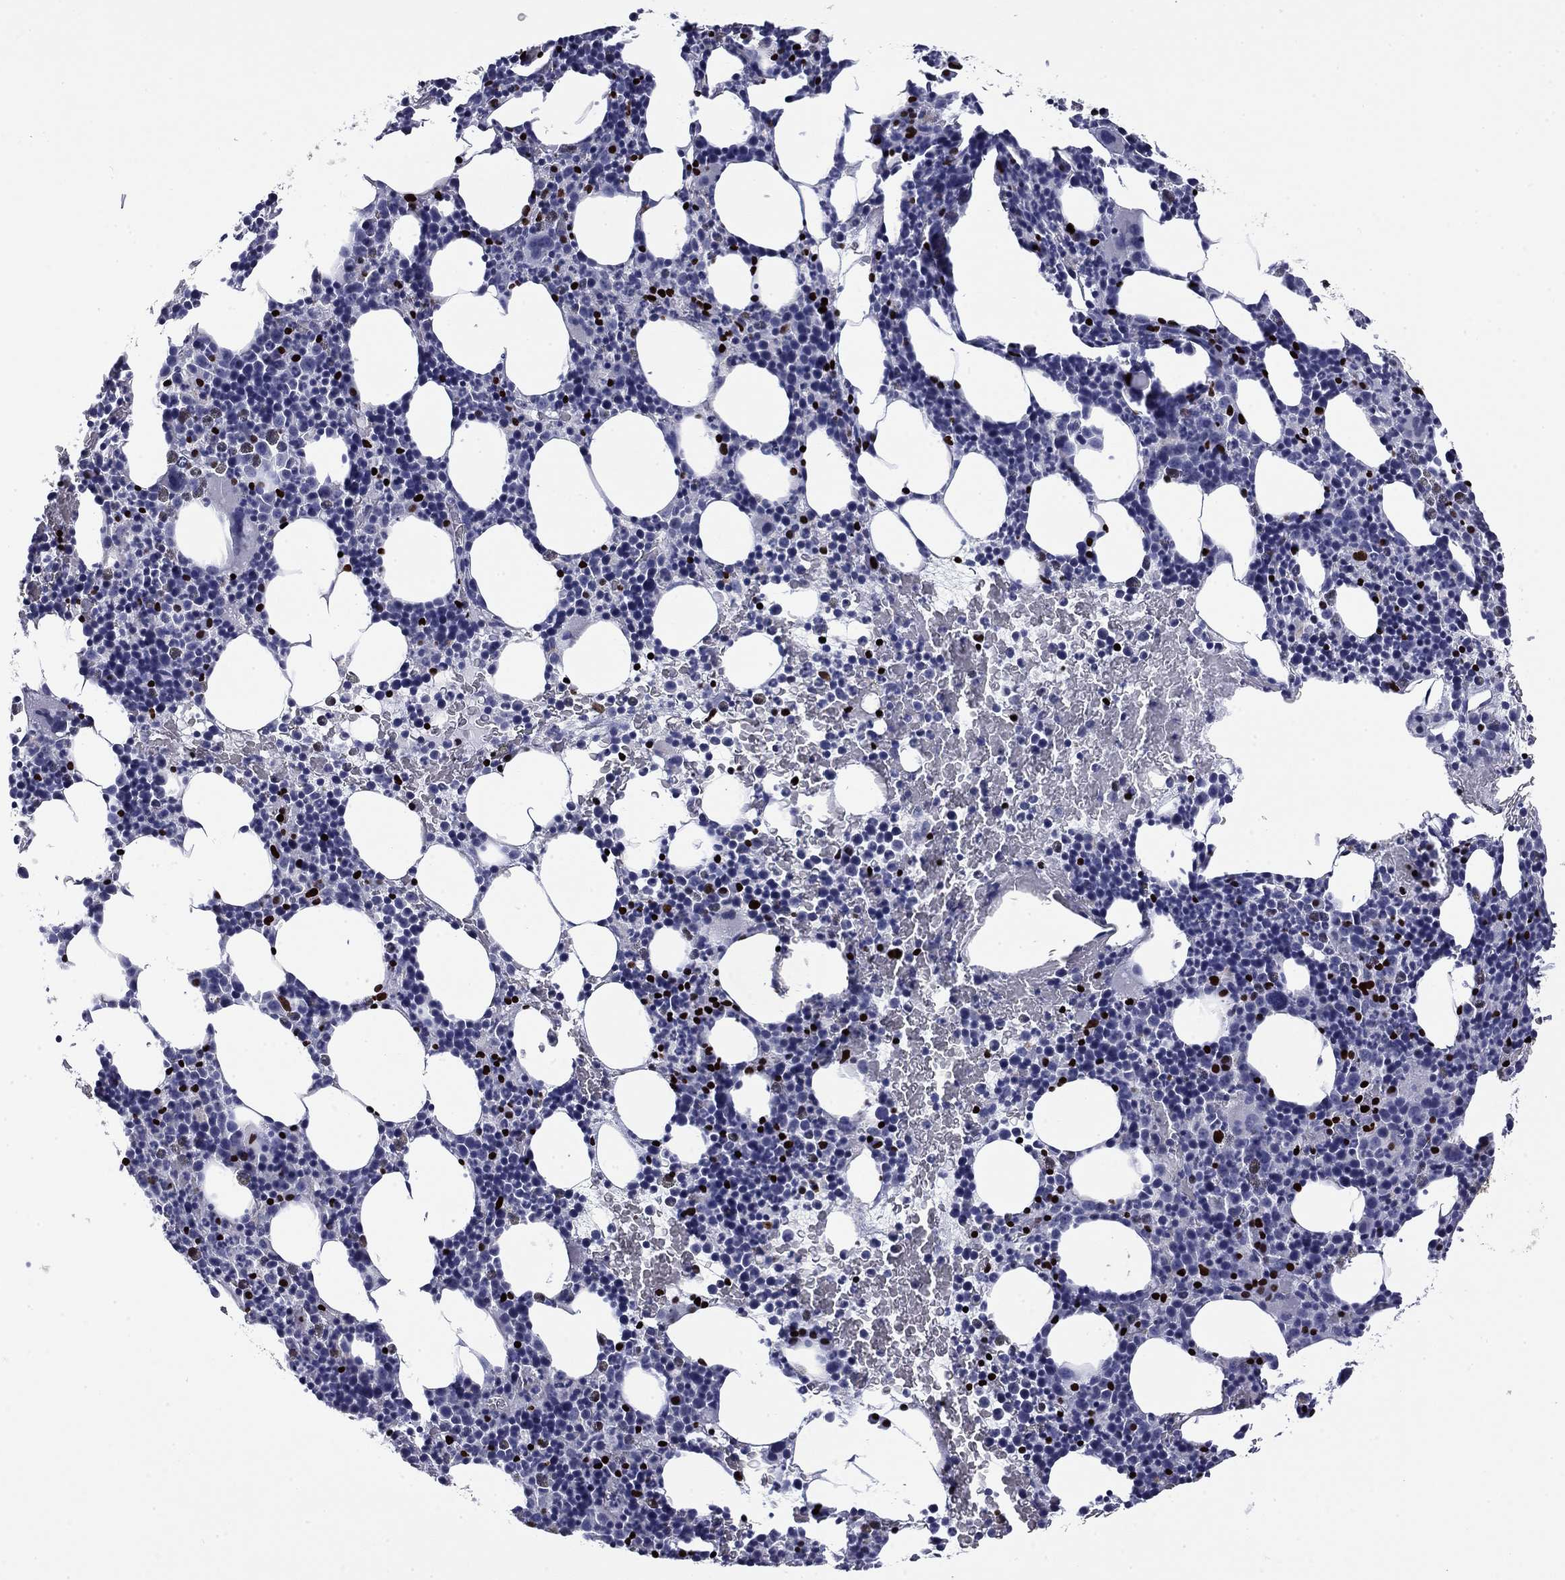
{"staining": {"intensity": "strong", "quantity": "<25%", "location": "nuclear"}, "tissue": "bone marrow", "cell_type": "Hematopoietic cells", "image_type": "normal", "snomed": [{"axis": "morphology", "description": "Normal tissue, NOS"}, {"axis": "topography", "description": "Bone marrow"}], "caption": "This image exhibits IHC staining of unremarkable human bone marrow, with medium strong nuclear expression in about <25% of hematopoietic cells.", "gene": "IKZF3", "patient": {"sex": "male", "age": 72}}